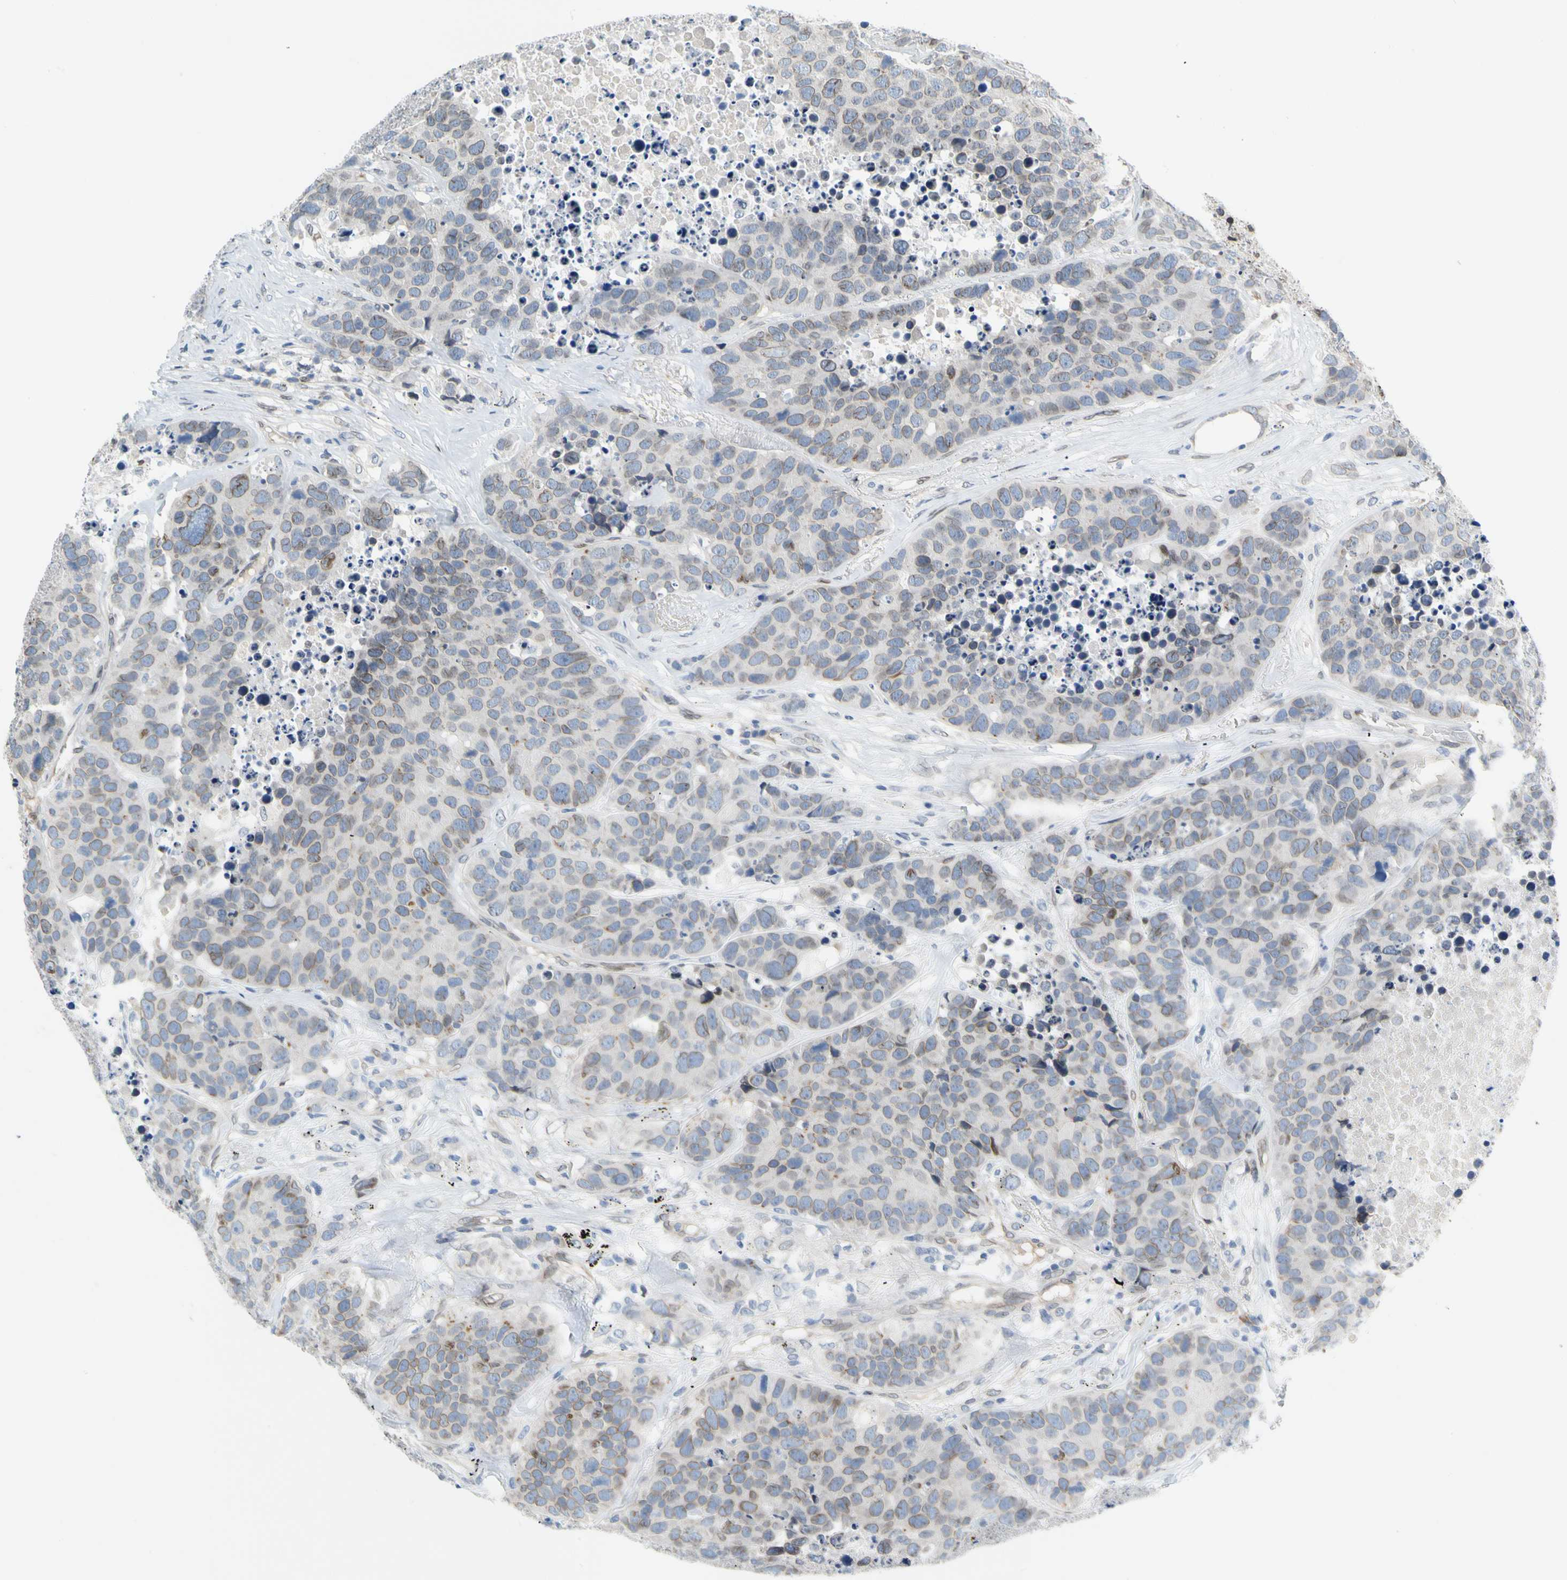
{"staining": {"intensity": "weak", "quantity": "25%-75%", "location": "cytoplasmic/membranous,nuclear"}, "tissue": "carcinoid", "cell_type": "Tumor cells", "image_type": "cancer", "snomed": [{"axis": "morphology", "description": "Carcinoid, malignant, NOS"}, {"axis": "topography", "description": "Lung"}], "caption": "Protein staining demonstrates weak cytoplasmic/membranous and nuclear positivity in about 25%-75% of tumor cells in carcinoid (malignant).", "gene": "SUN1", "patient": {"sex": "male", "age": 60}}